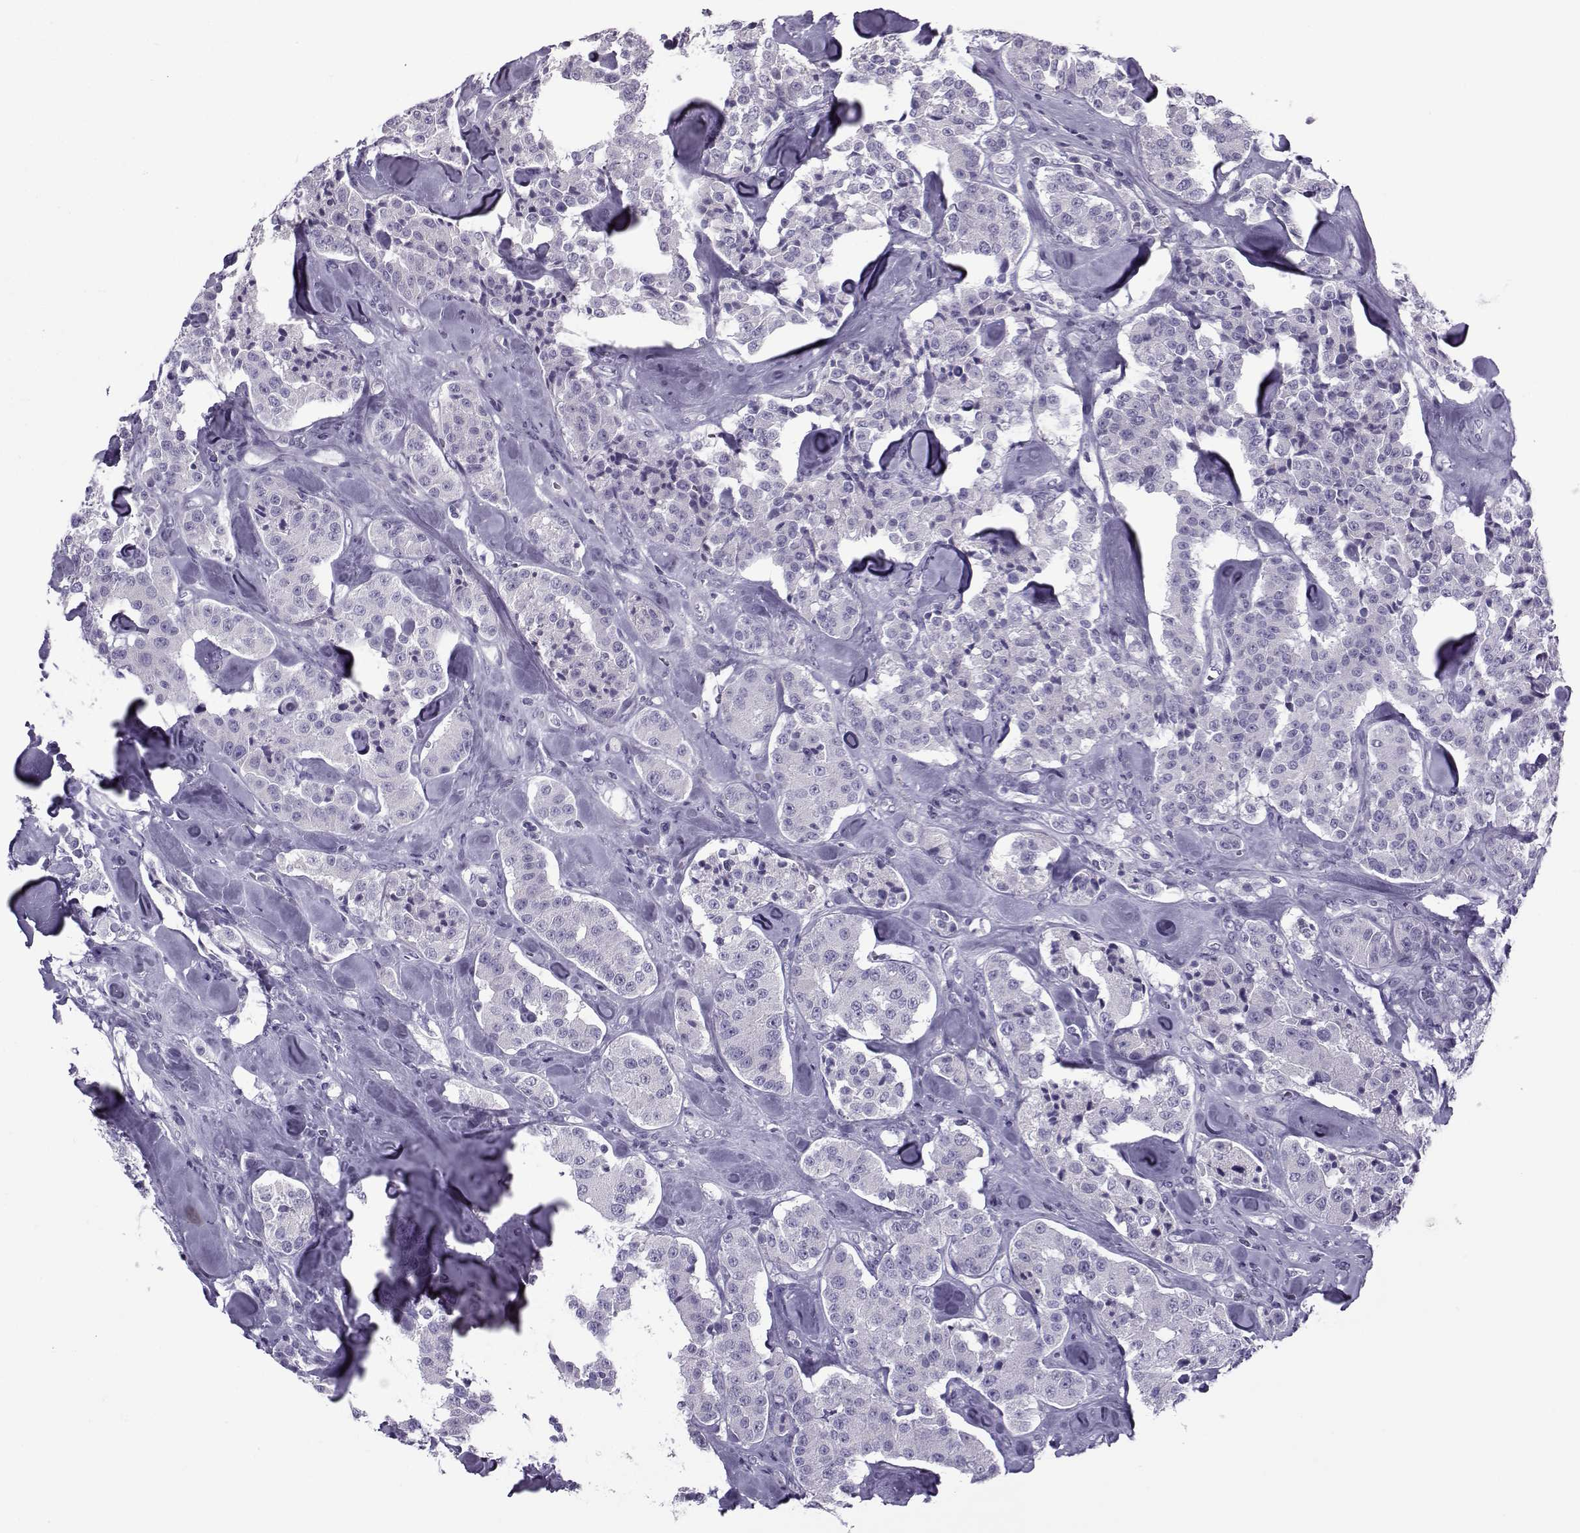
{"staining": {"intensity": "negative", "quantity": "none", "location": "none"}, "tissue": "carcinoid", "cell_type": "Tumor cells", "image_type": "cancer", "snomed": [{"axis": "morphology", "description": "Carcinoid, malignant, NOS"}, {"axis": "topography", "description": "Pancreas"}], "caption": "Immunohistochemistry (IHC) micrograph of neoplastic tissue: carcinoid stained with DAB (3,3'-diaminobenzidine) demonstrates no significant protein expression in tumor cells.", "gene": "OIP5", "patient": {"sex": "male", "age": 41}}